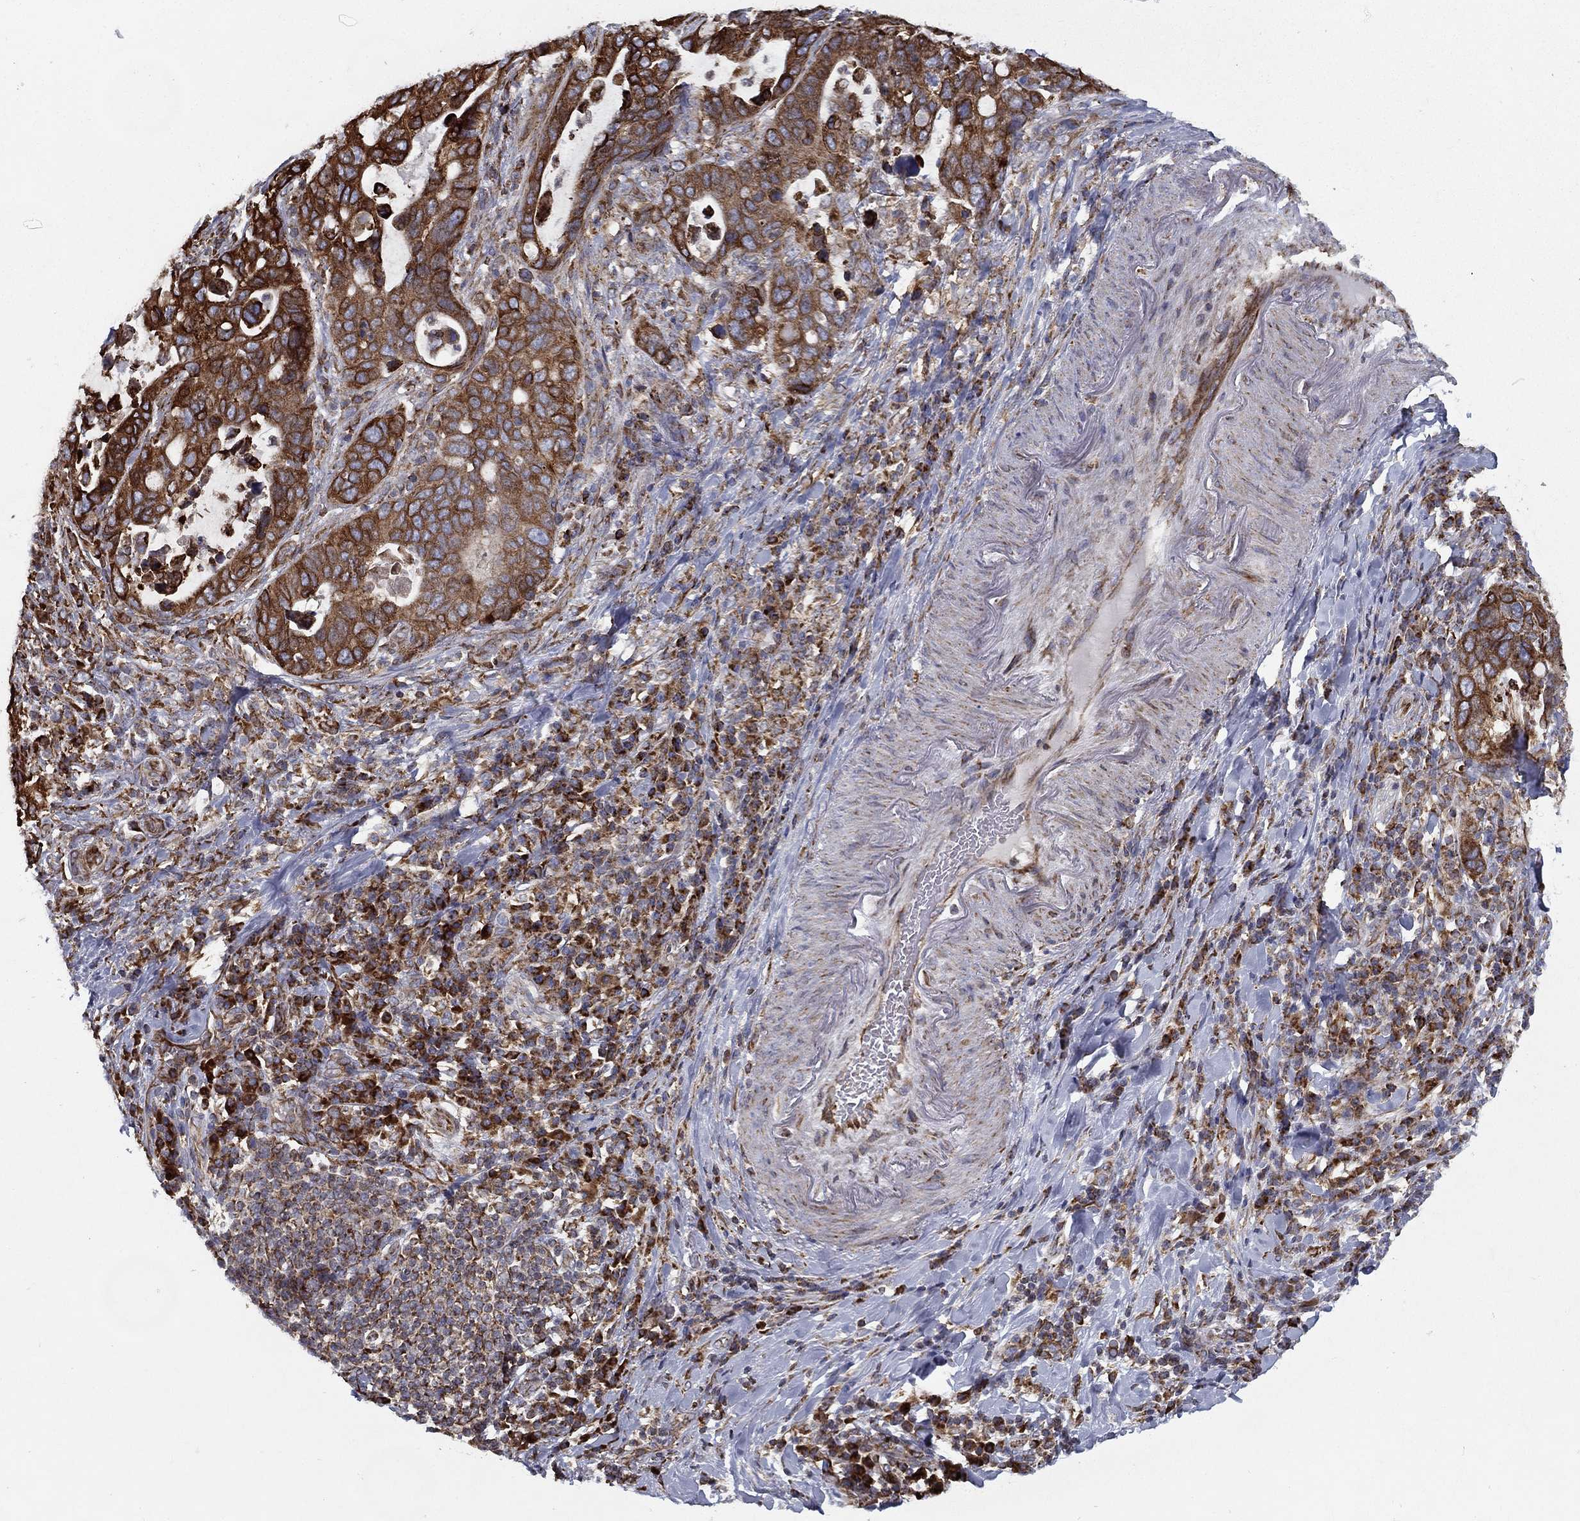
{"staining": {"intensity": "strong", "quantity": ">75%", "location": "cytoplasmic/membranous"}, "tissue": "stomach cancer", "cell_type": "Tumor cells", "image_type": "cancer", "snomed": [{"axis": "morphology", "description": "Adenocarcinoma, NOS"}, {"axis": "topography", "description": "Stomach"}], "caption": "This is a histology image of immunohistochemistry (IHC) staining of stomach cancer, which shows strong staining in the cytoplasmic/membranous of tumor cells.", "gene": "MT-CYB", "patient": {"sex": "male", "age": 54}}